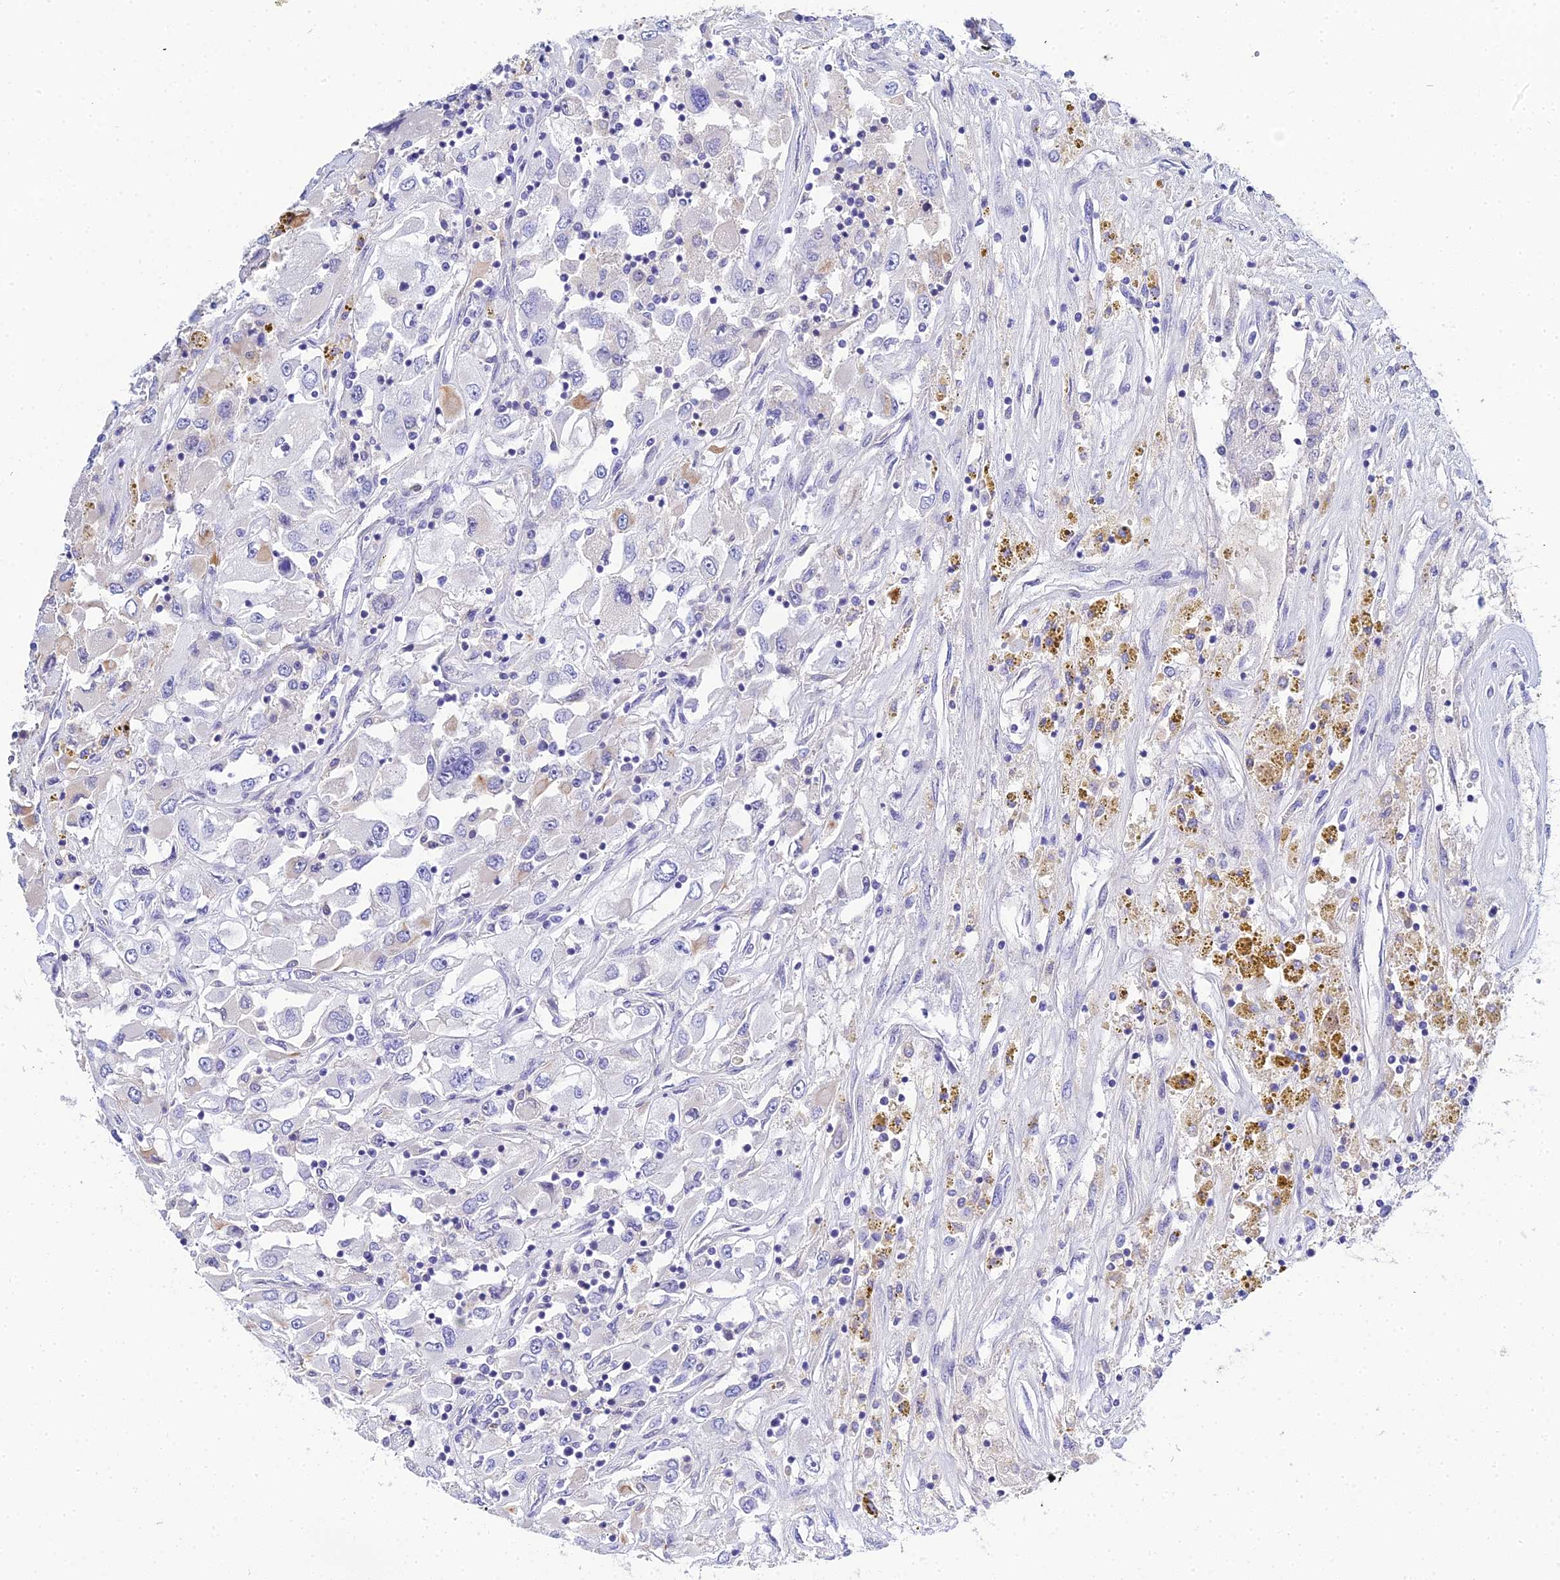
{"staining": {"intensity": "negative", "quantity": "none", "location": "none"}, "tissue": "renal cancer", "cell_type": "Tumor cells", "image_type": "cancer", "snomed": [{"axis": "morphology", "description": "Adenocarcinoma, NOS"}, {"axis": "topography", "description": "Kidney"}], "caption": "Micrograph shows no protein expression in tumor cells of renal cancer tissue.", "gene": "ZXDA", "patient": {"sex": "female", "age": 52}}